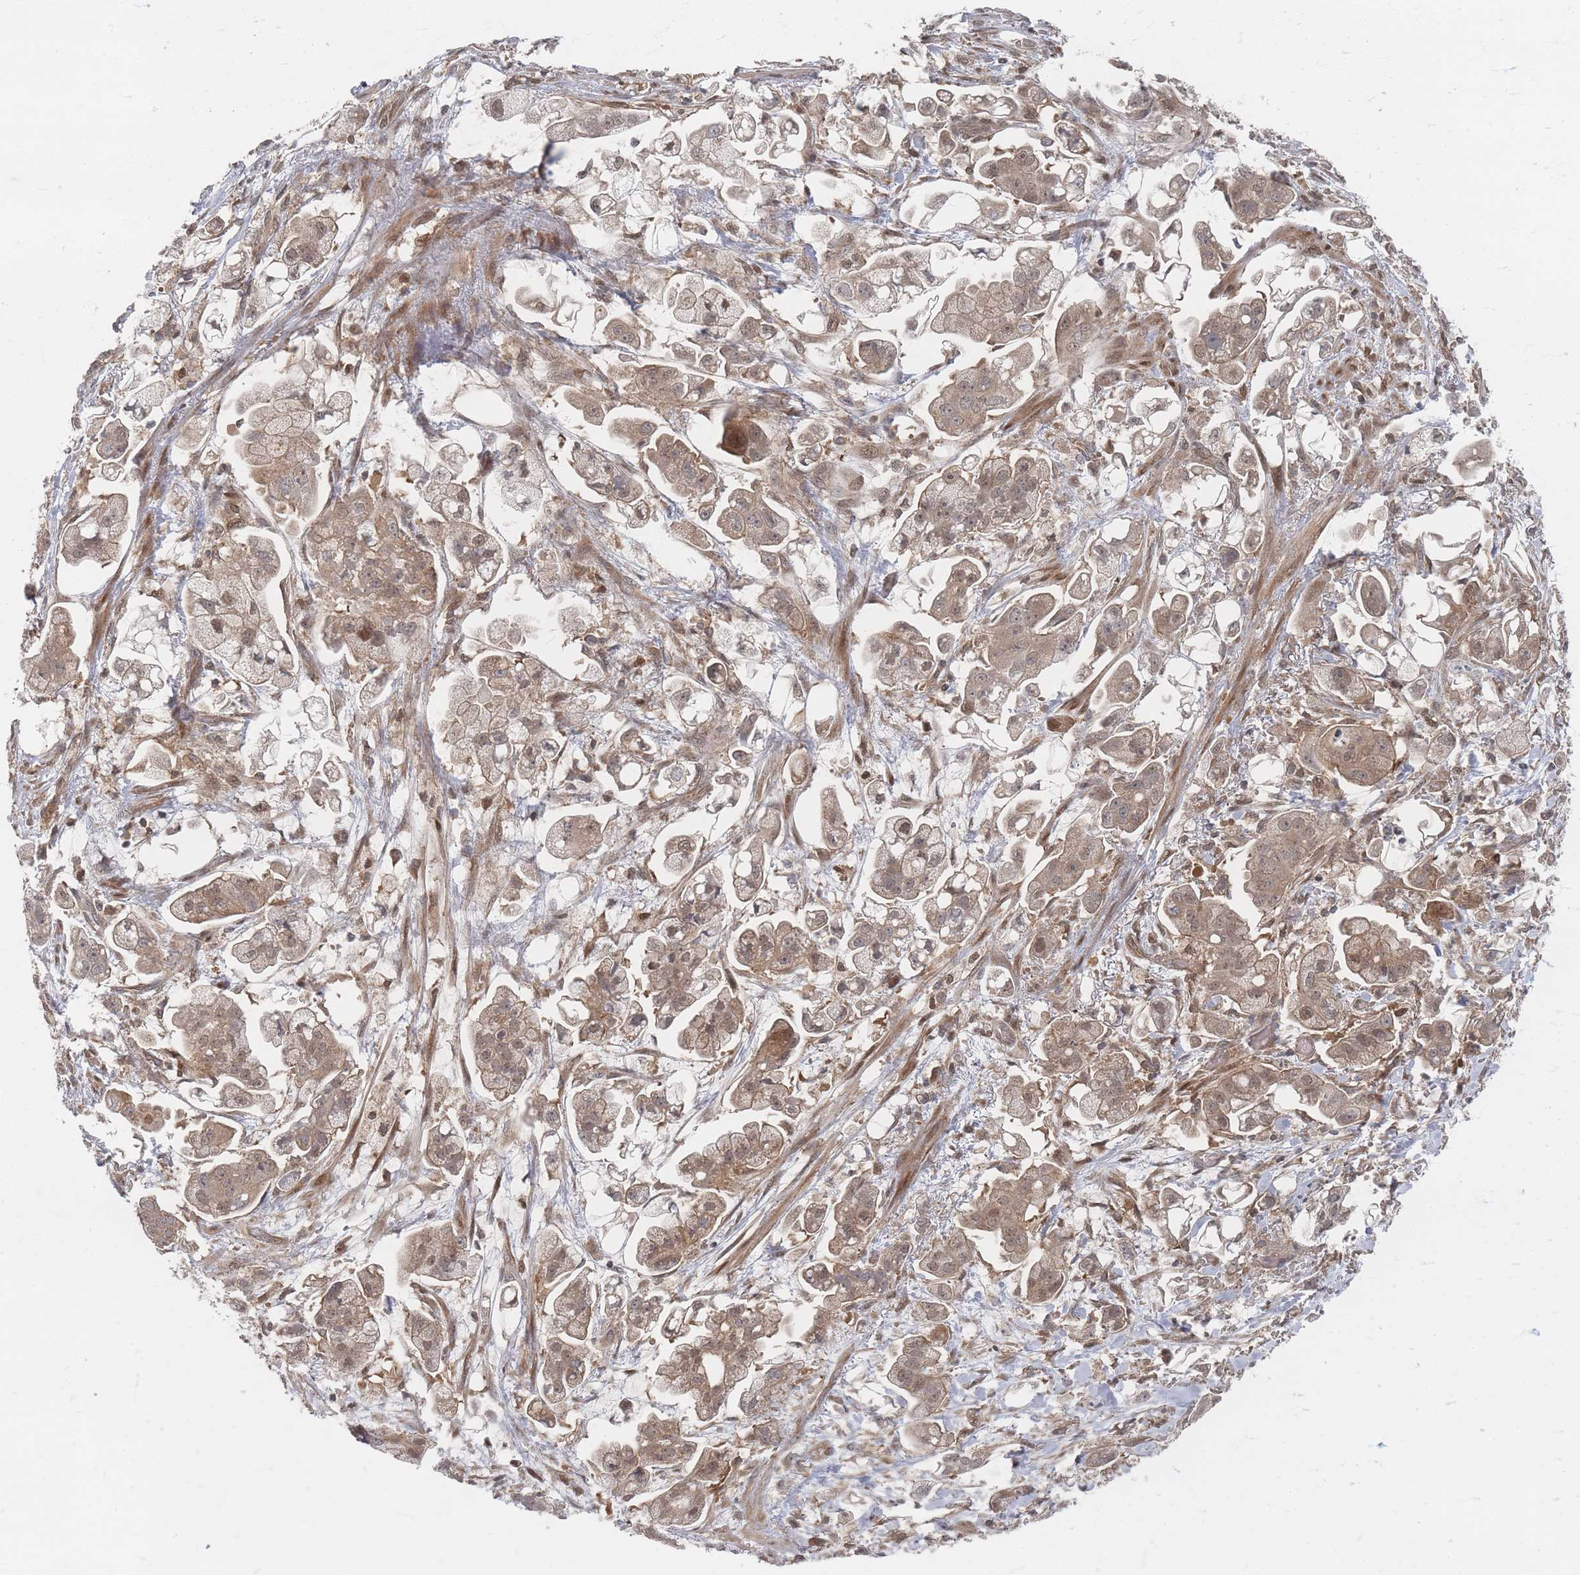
{"staining": {"intensity": "weak", "quantity": "25%-75%", "location": "cytoplasmic/membranous,nuclear"}, "tissue": "stomach cancer", "cell_type": "Tumor cells", "image_type": "cancer", "snomed": [{"axis": "morphology", "description": "Adenocarcinoma, NOS"}, {"axis": "topography", "description": "Stomach"}], "caption": "Protein expression analysis of human stomach cancer reveals weak cytoplasmic/membranous and nuclear positivity in about 25%-75% of tumor cells.", "gene": "PSMD9", "patient": {"sex": "male", "age": 62}}